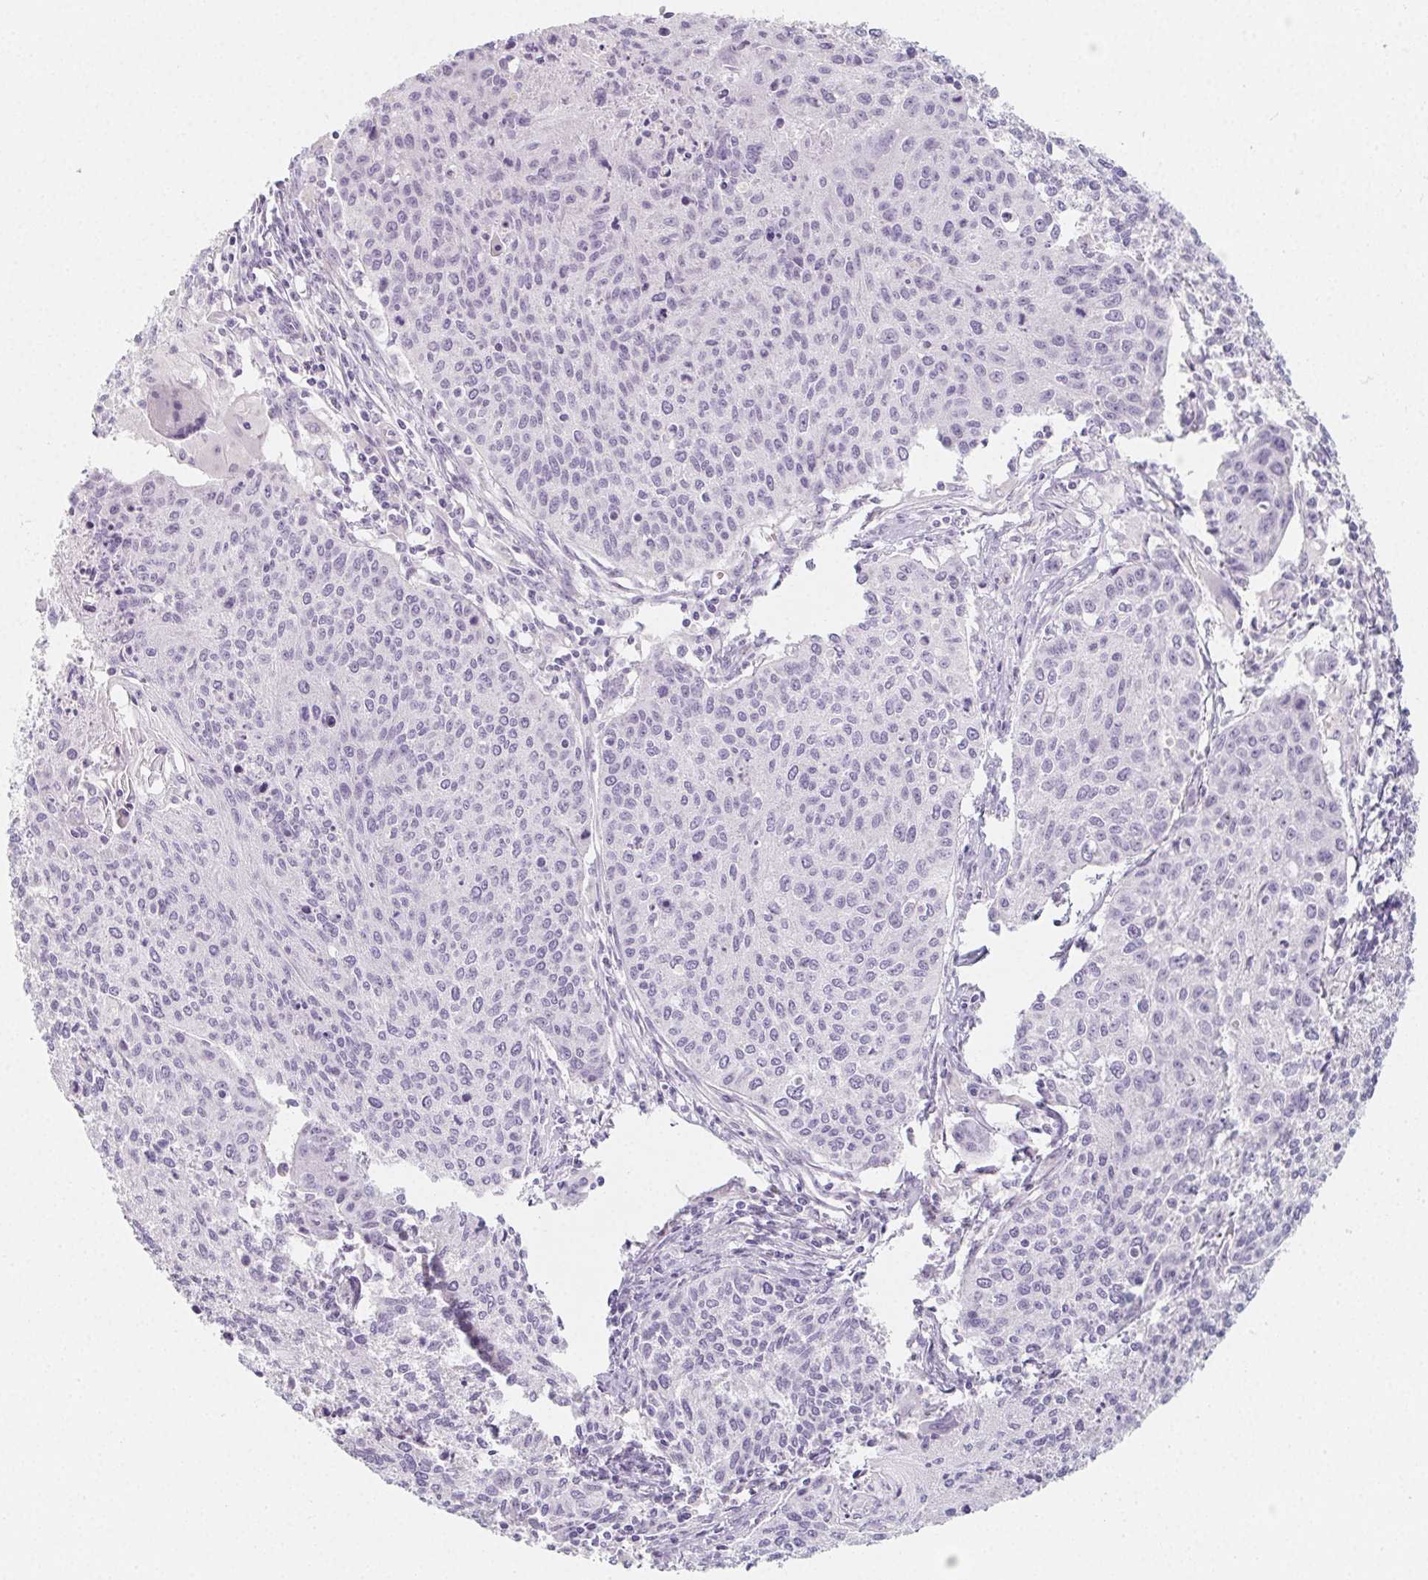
{"staining": {"intensity": "negative", "quantity": "none", "location": "none"}, "tissue": "cervical cancer", "cell_type": "Tumor cells", "image_type": "cancer", "snomed": [{"axis": "morphology", "description": "Squamous cell carcinoma, NOS"}, {"axis": "topography", "description": "Cervix"}], "caption": "This is an IHC histopathology image of cervical cancer. There is no positivity in tumor cells.", "gene": "GLIPR1L1", "patient": {"sex": "female", "age": 38}}